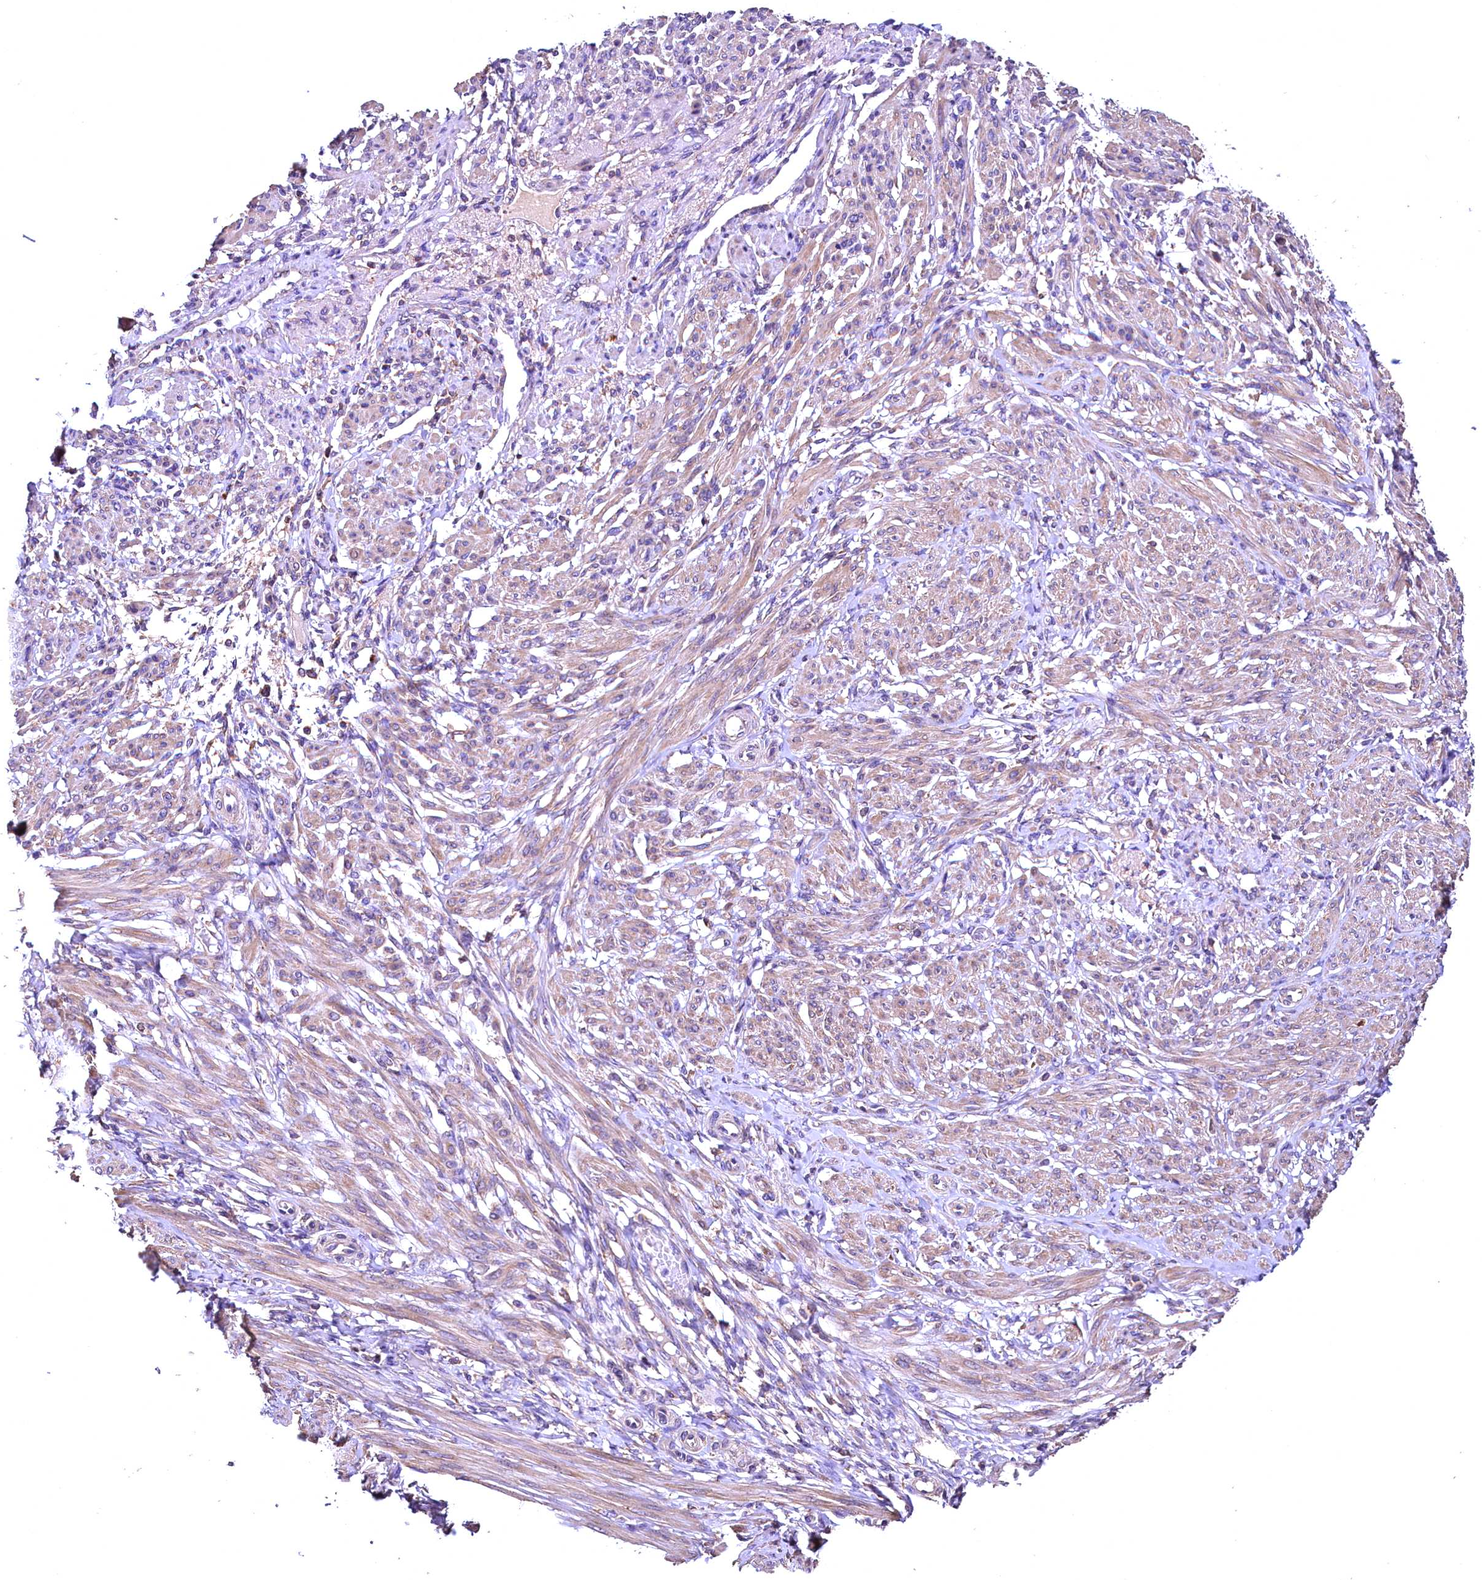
{"staining": {"intensity": "moderate", "quantity": "25%-75%", "location": "cytoplasmic/membranous"}, "tissue": "smooth muscle", "cell_type": "Smooth muscle cells", "image_type": "normal", "snomed": [{"axis": "morphology", "description": "Normal tissue, NOS"}, {"axis": "topography", "description": "Smooth muscle"}], "caption": "Immunohistochemistry (IHC) staining of unremarkable smooth muscle, which shows medium levels of moderate cytoplasmic/membranous expression in approximately 25%-75% of smooth muscle cells indicating moderate cytoplasmic/membranous protein positivity. The staining was performed using DAB (brown) for protein detection and nuclei were counterstained in hematoxylin (blue).", "gene": "ENKD1", "patient": {"sex": "female", "age": 39}}